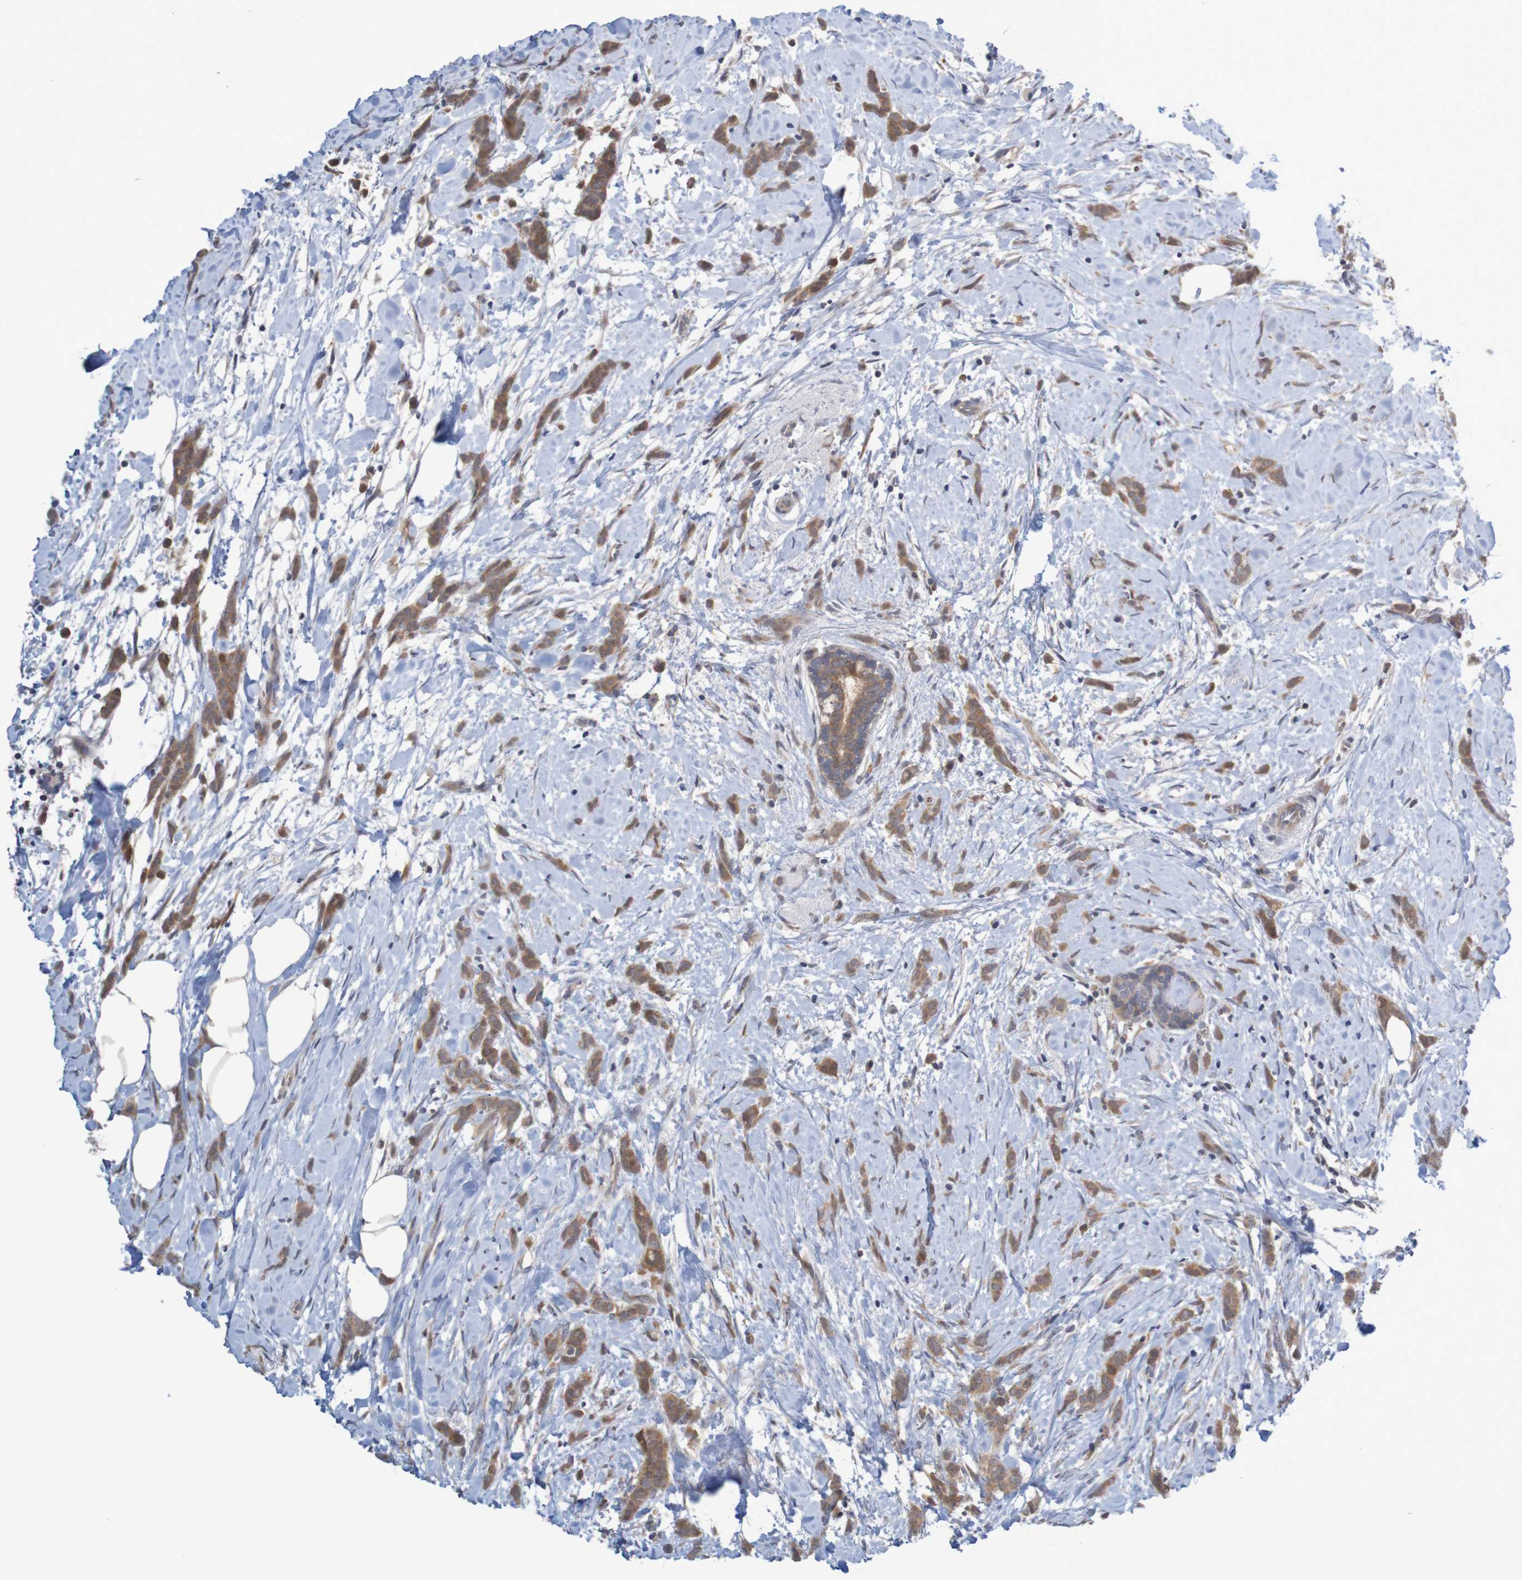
{"staining": {"intensity": "moderate", "quantity": ">75%", "location": "cytoplasmic/membranous"}, "tissue": "breast cancer", "cell_type": "Tumor cells", "image_type": "cancer", "snomed": [{"axis": "morphology", "description": "Lobular carcinoma, in situ"}, {"axis": "morphology", "description": "Lobular carcinoma"}, {"axis": "topography", "description": "Breast"}], "caption": "DAB immunohistochemical staining of human breast cancer shows moderate cytoplasmic/membranous protein positivity in approximately >75% of tumor cells.", "gene": "ANKK1", "patient": {"sex": "female", "age": 41}}